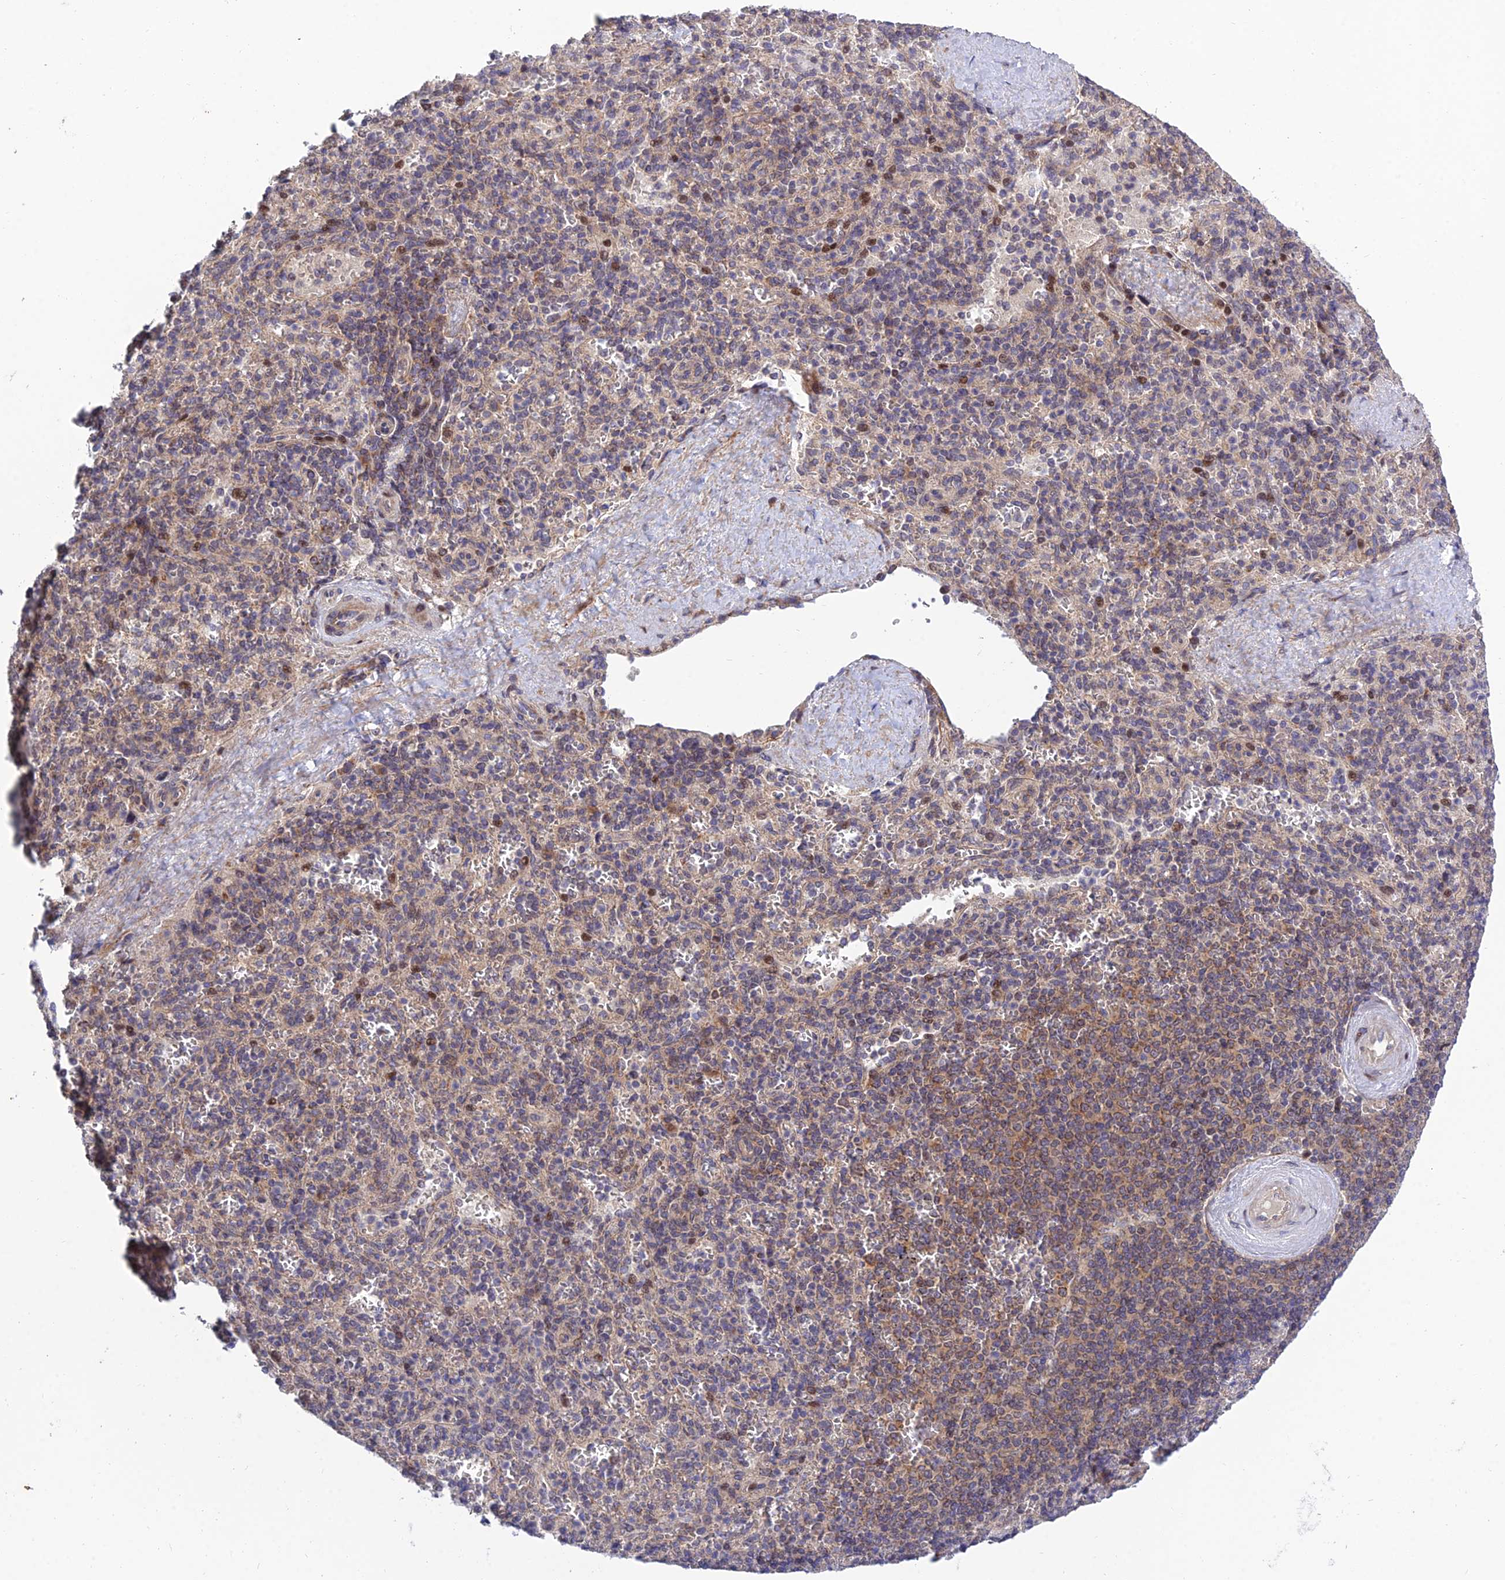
{"staining": {"intensity": "weak", "quantity": "<25%", "location": "nuclear"}, "tissue": "spleen", "cell_type": "Cells in red pulp", "image_type": "normal", "snomed": [{"axis": "morphology", "description": "Normal tissue, NOS"}, {"axis": "topography", "description": "Spleen"}], "caption": "Histopathology image shows no protein expression in cells in red pulp of benign spleen.", "gene": "PLEKHG2", "patient": {"sex": "male", "age": 82}}